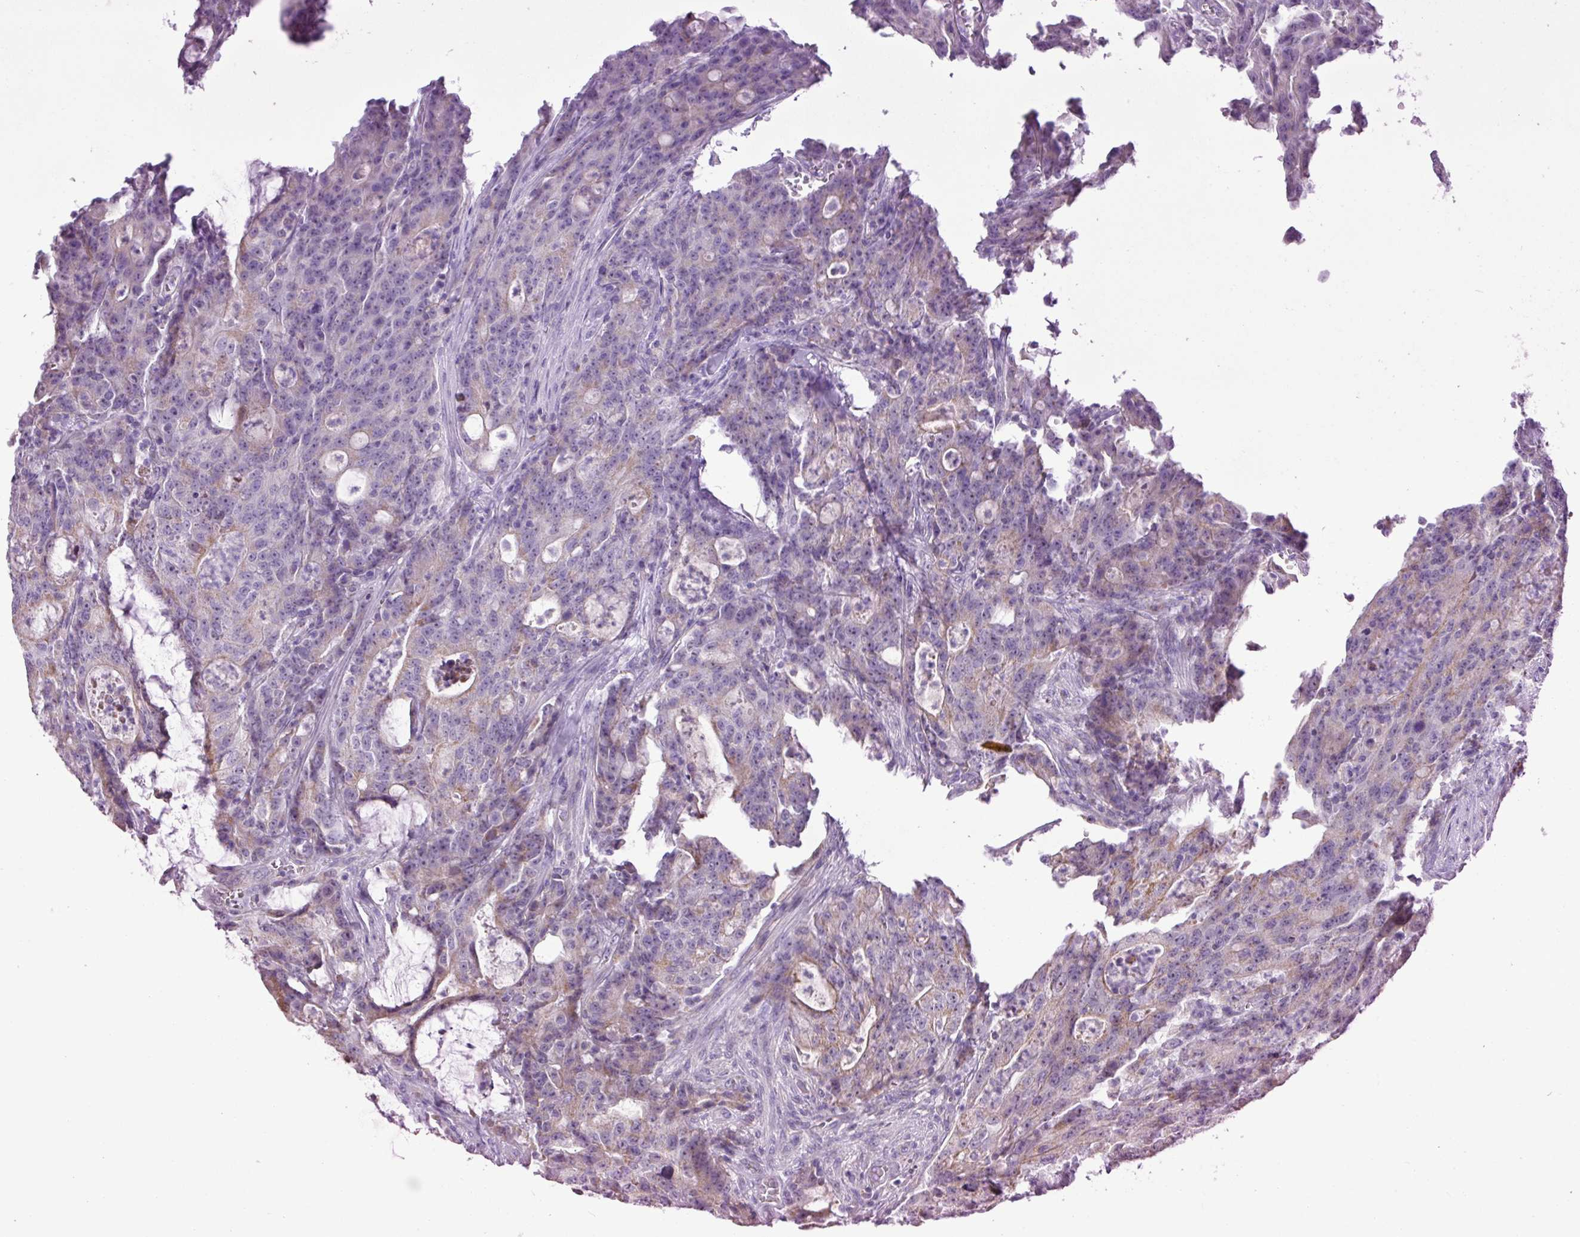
{"staining": {"intensity": "weak", "quantity": "25%-75%", "location": "cytoplasmic/membranous"}, "tissue": "colorectal cancer", "cell_type": "Tumor cells", "image_type": "cancer", "snomed": [{"axis": "morphology", "description": "Adenocarcinoma, NOS"}, {"axis": "topography", "description": "Colon"}], "caption": "Protein positivity by immunohistochemistry (IHC) reveals weak cytoplasmic/membranous positivity in approximately 25%-75% of tumor cells in adenocarcinoma (colorectal). The protein of interest is stained brown, and the nuclei are stained in blue (DAB (3,3'-diaminobenzidine) IHC with brightfield microscopy, high magnification).", "gene": "MT-ND4", "patient": {"sex": "male", "age": 83}}